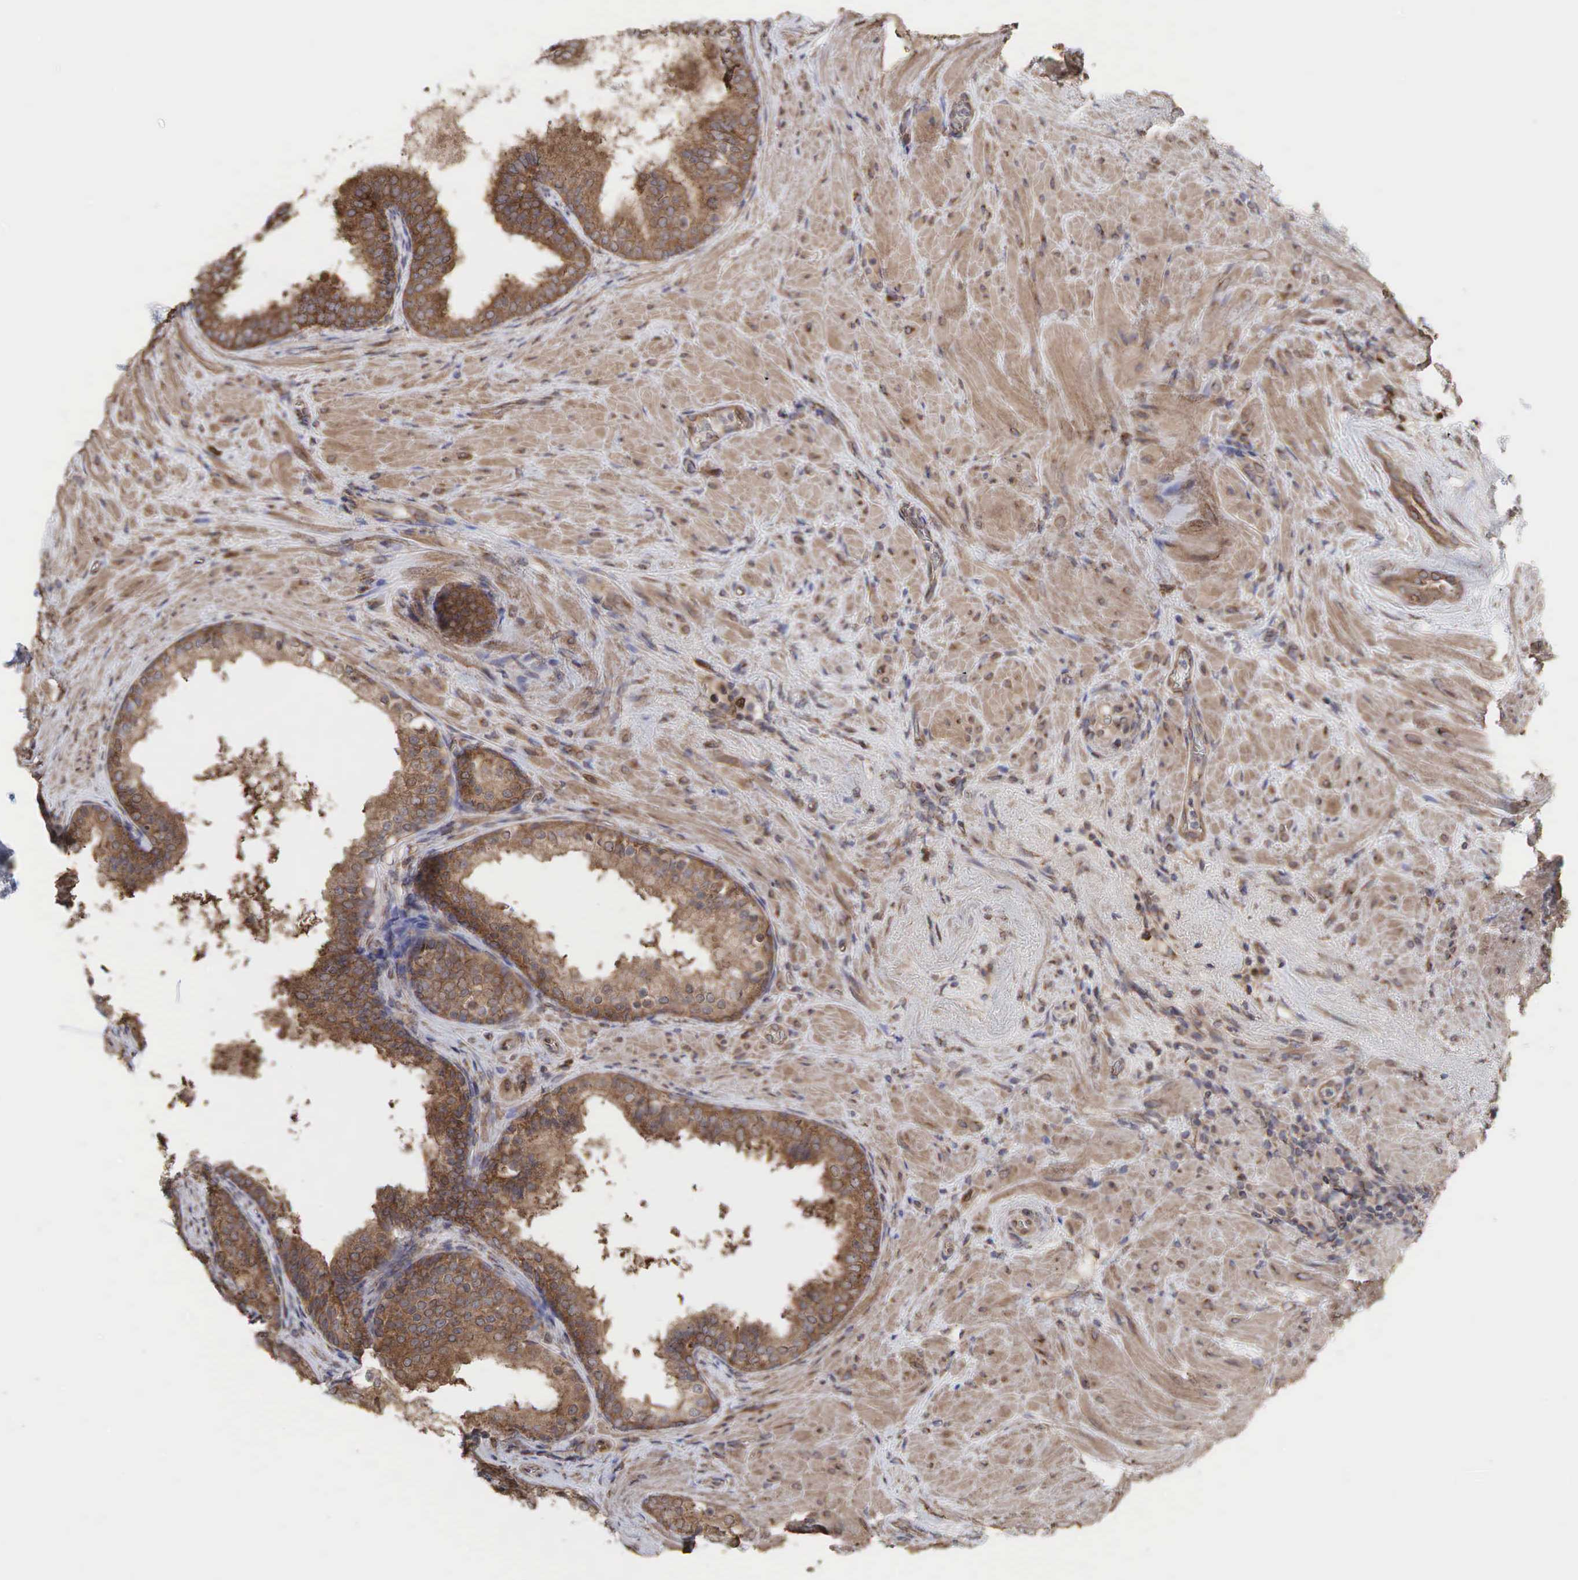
{"staining": {"intensity": "moderate", "quantity": ">75%", "location": "cytoplasmic/membranous"}, "tissue": "prostate", "cell_type": "Glandular cells", "image_type": "normal", "snomed": [{"axis": "morphology", "description": "Normal tissue, NOS"}, {"axis": "topography", "description": "Prostate"}], "caption": "Unremarkable prostate shows moderate cytoplasmic/membranous staining in approximately >75% of glandular cells Using DAB (3,3'-diaminobenzidine) (brown) and hematoxylin (blue) stains, captured at high magnification using brightfield microscopy..", "gene": "PABPC5", "patient": {"sex": "male", "age": 65}}